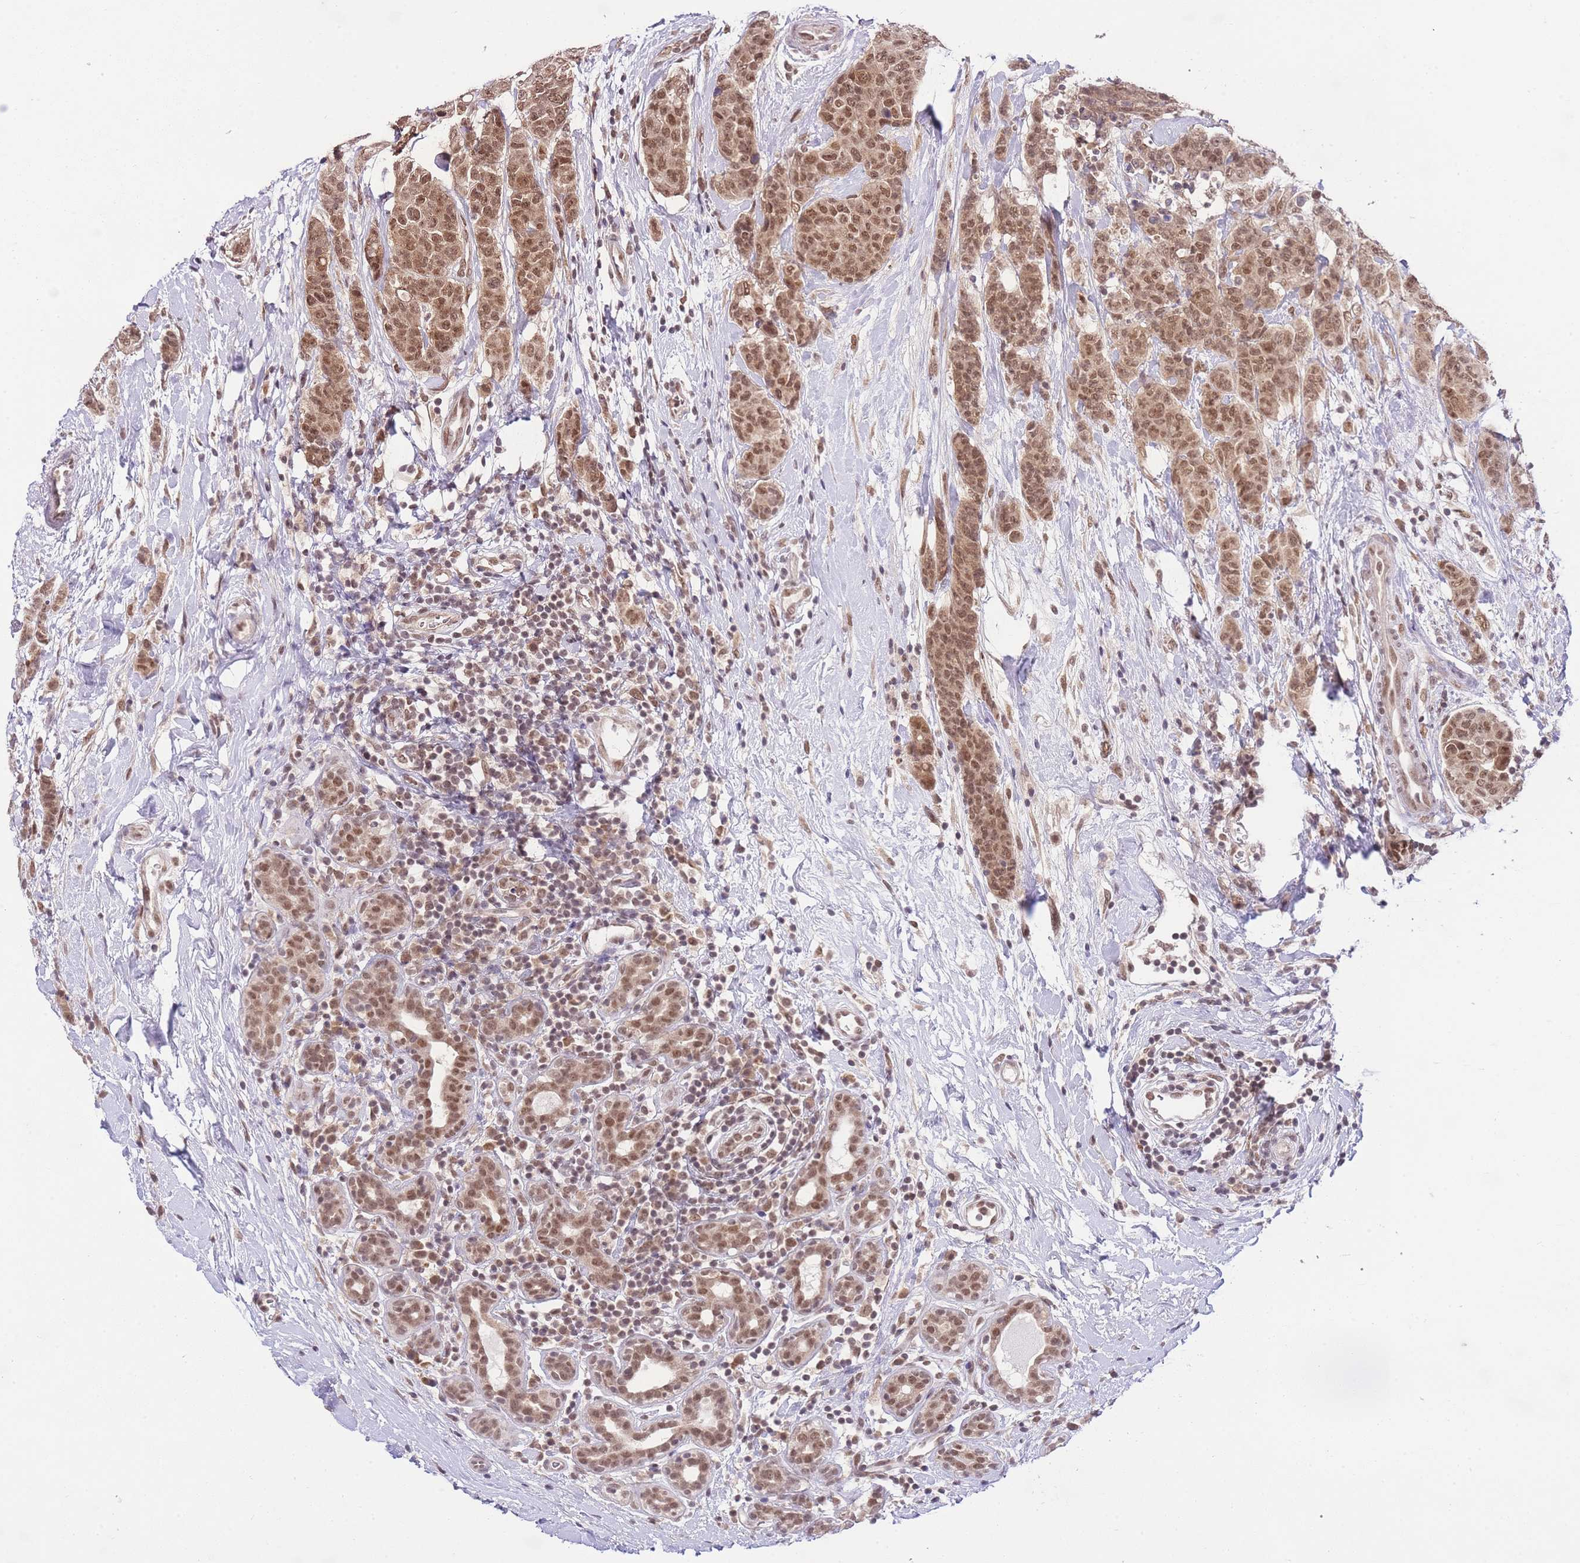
{"staining": {"intensity": "moderate", "quantity": ">75%", "location": "nuclear"}, "tissue": "breast cancer", "cell_type": "Tumor cells", "image_type": "cancer", "snomed": [{"axis": "morphology", "description": "Duct carcinoma"}, {"axis": "topography", "description": "Breast"}], "caption": "Immunohistochemical staining of breast cancer demonstrates medium levels of moderate nuclear positivity in about >75% of tumor cells. Using DAB (3,3'-diaminobenzidine) (brown) and hematoxylin (blue) stains, captured at high magnification using brightfield microscopy.", "gene": "TMED3", "patient": {"sex": "female", "age": 40}}